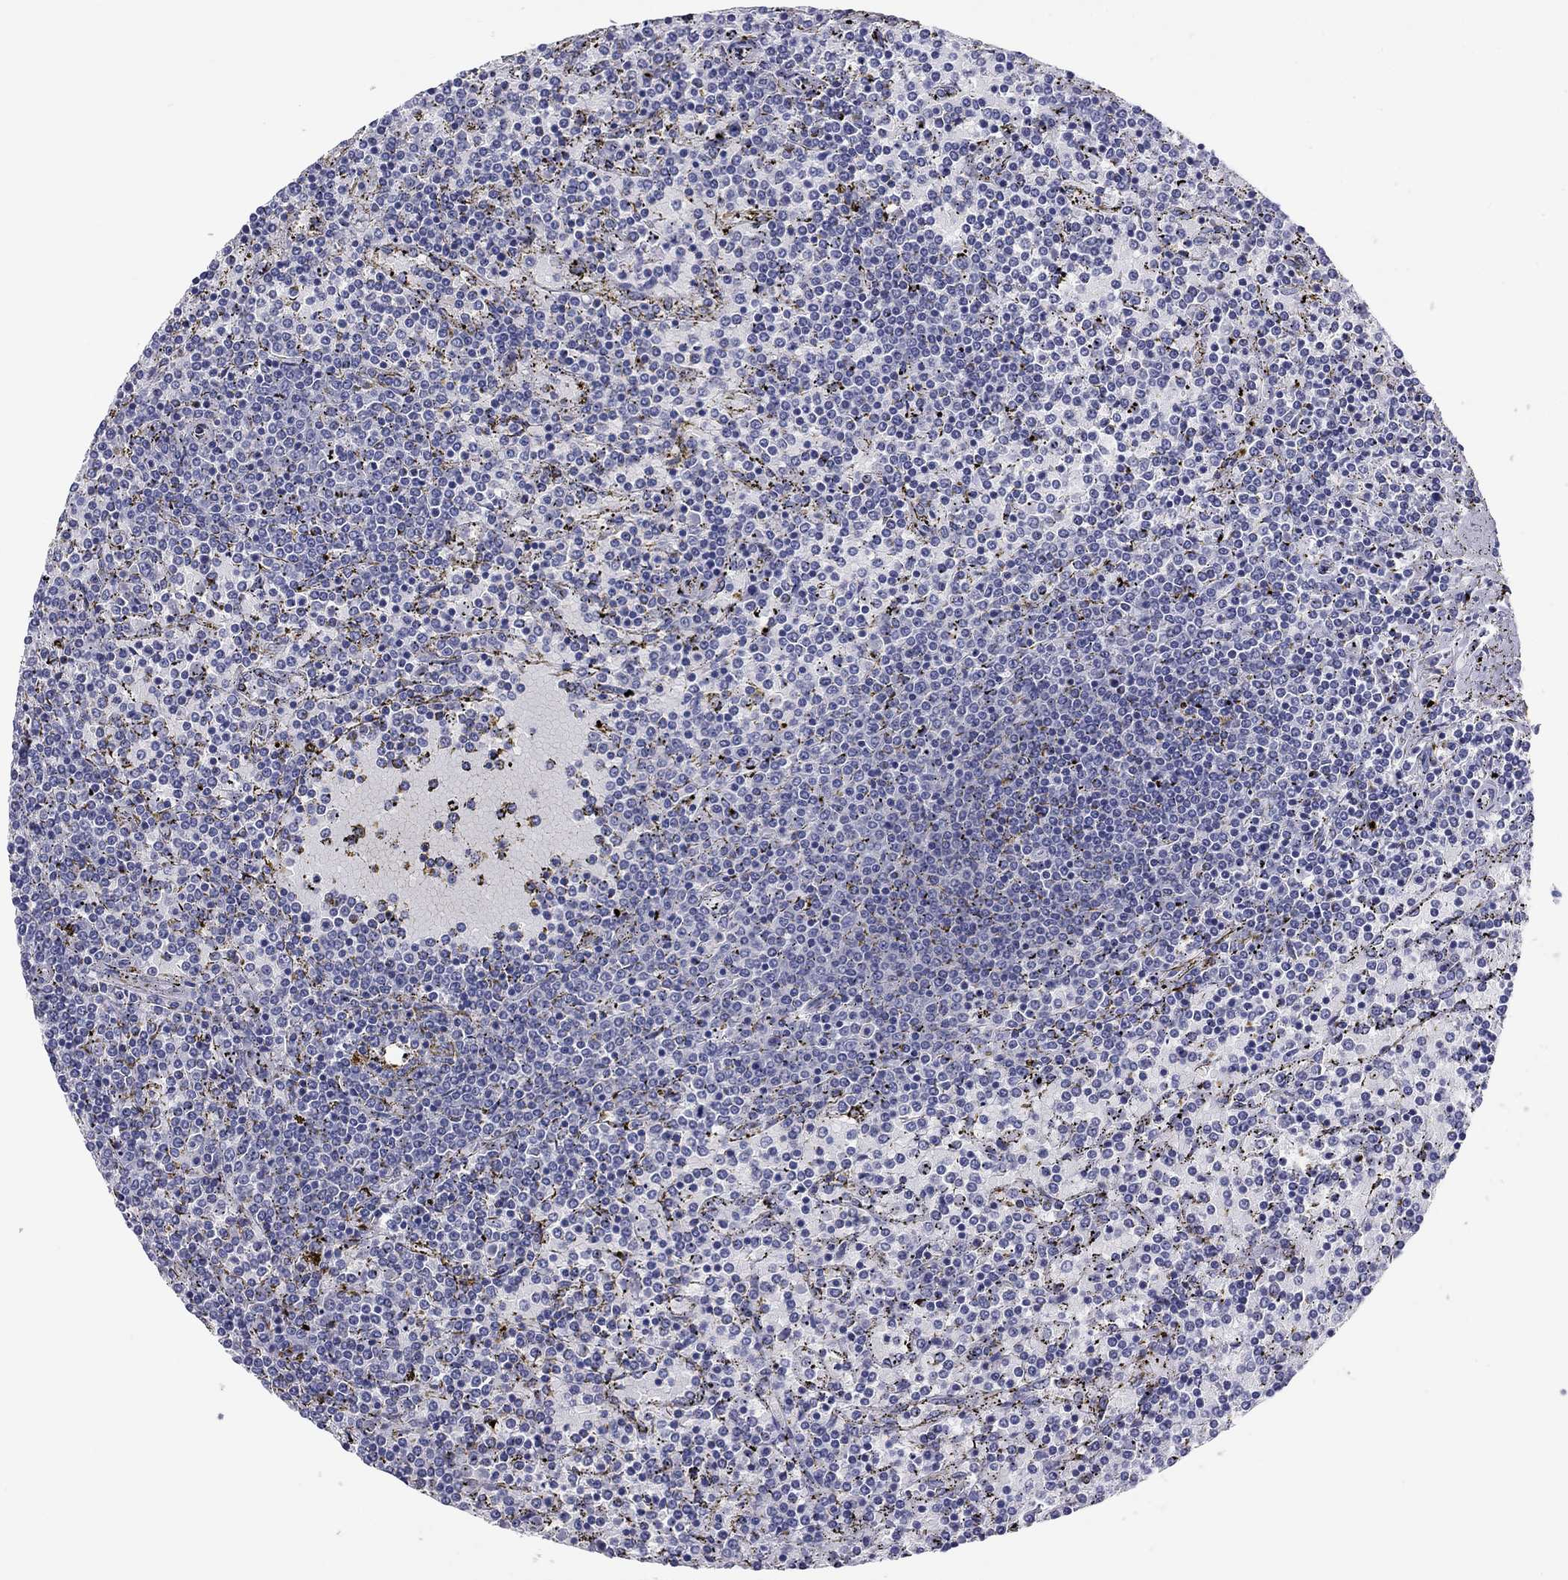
{"staining": {"intensity": "negative", "quantity": "none", "location": "none"}, "tissue": "lymphoma", "cell_type": "Tumor cells", "image_type": "cancer", "snomed": [{"axis": "morphology", "description": "Malignant lymphoma, non-Hodgkin's type, Low grade"}, {"axis": "topography", "description": "Spleen"}], "caption": "Tumor cells show no significant expression in malignant lymphoma, non-Hodgkin's type (low-grade).", "gene": "TCFL5", "patient": {"sex": "female", "age": 77}}